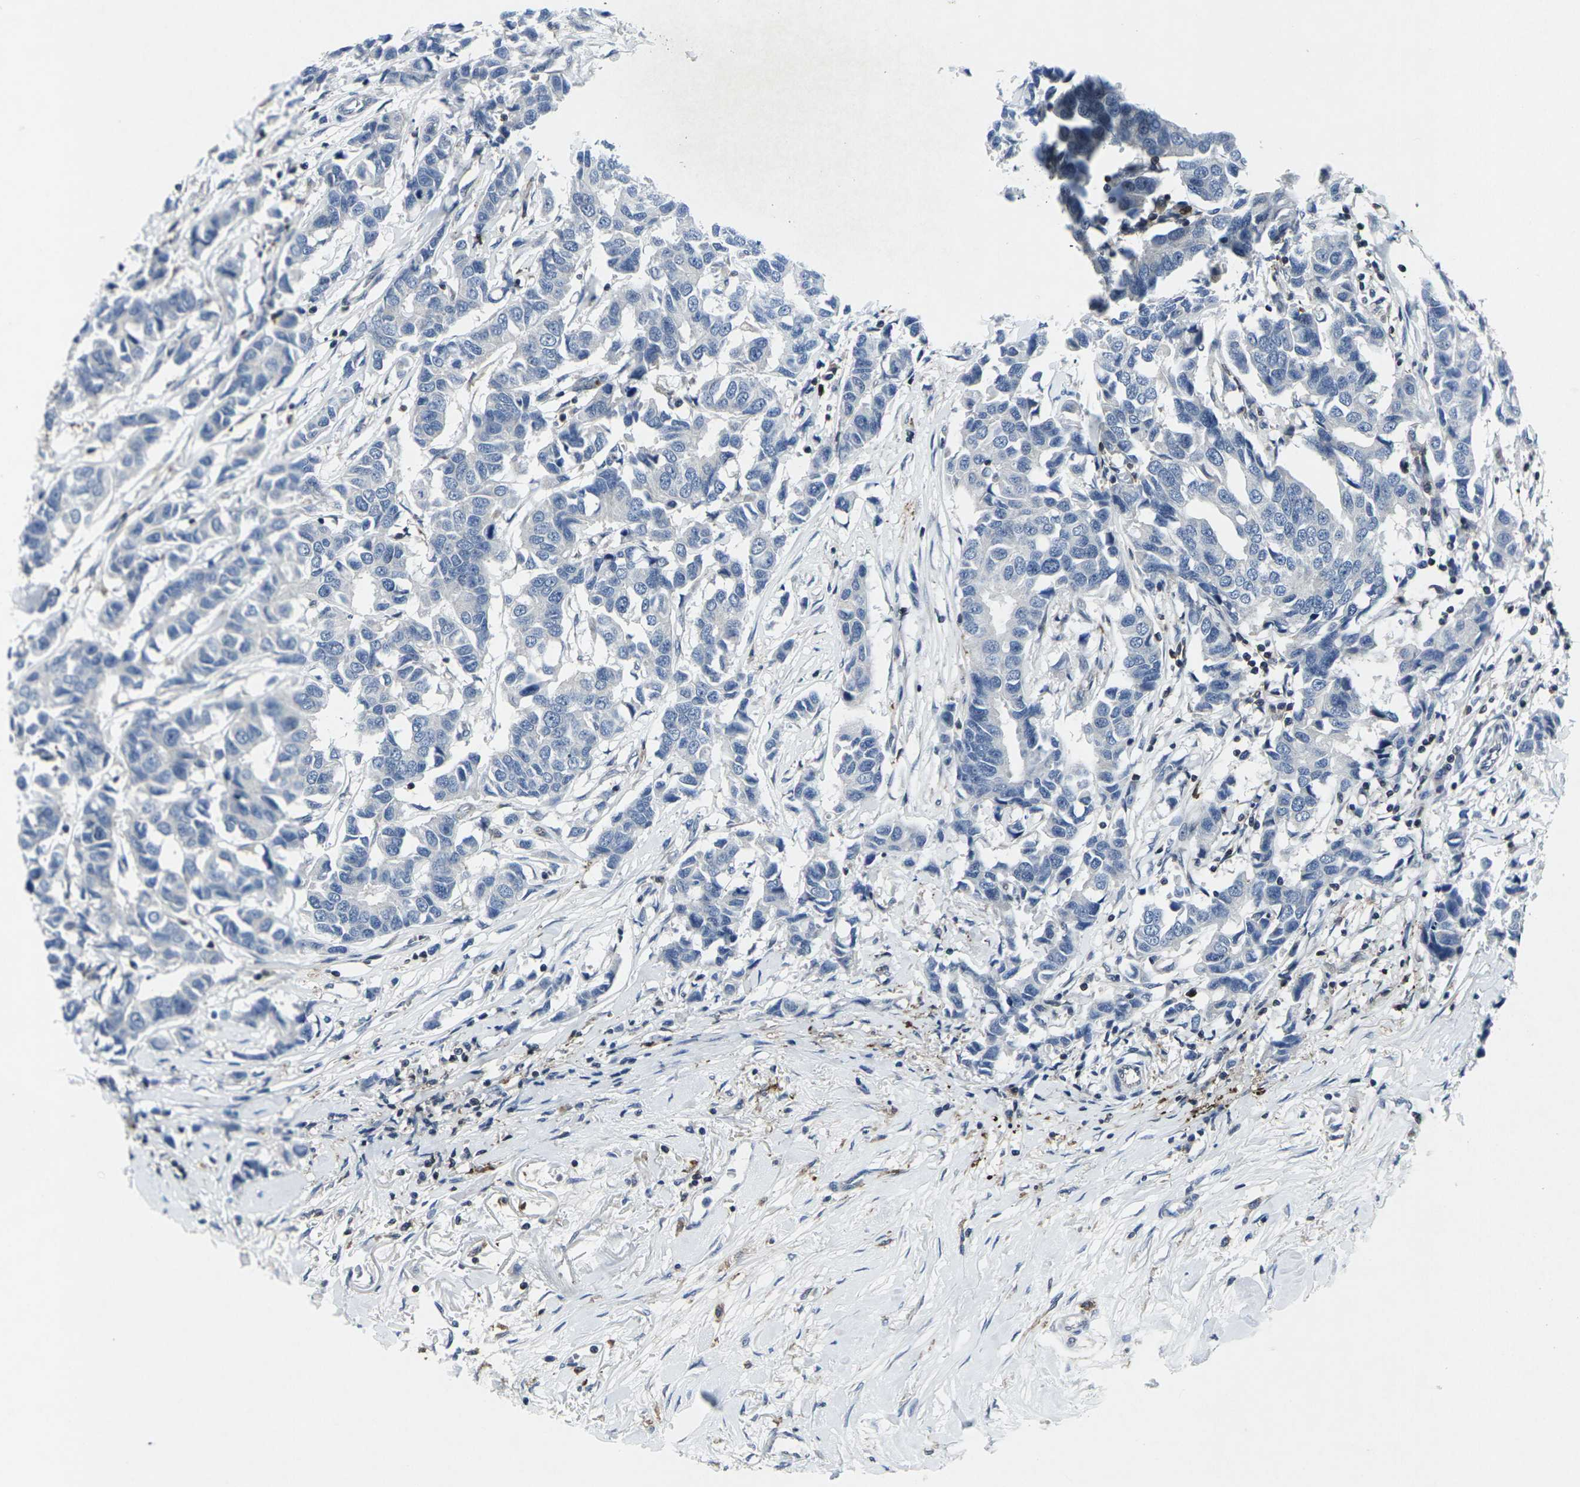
{"staining": {"intensity": "negative", "quantity": "none", "location": "none"}, "tissue": "breast cancer", "cell_type": "Tumor cells", "image_type": "cancer", "snomed": [{"axis": "morphology", "description": "Duct carcinoma"}, {"axis": "topography", "description": "Breast"}], "caption": "High power microscopy photomicrograph of an immunohistochemistry photomicrograph of intraductal carcinoma (breast), revealing no significant expression in tumor cells. (DAB IHC, high magnification).", "gene": "STAT4", "patient": {"sex": "female", "age": 80}}